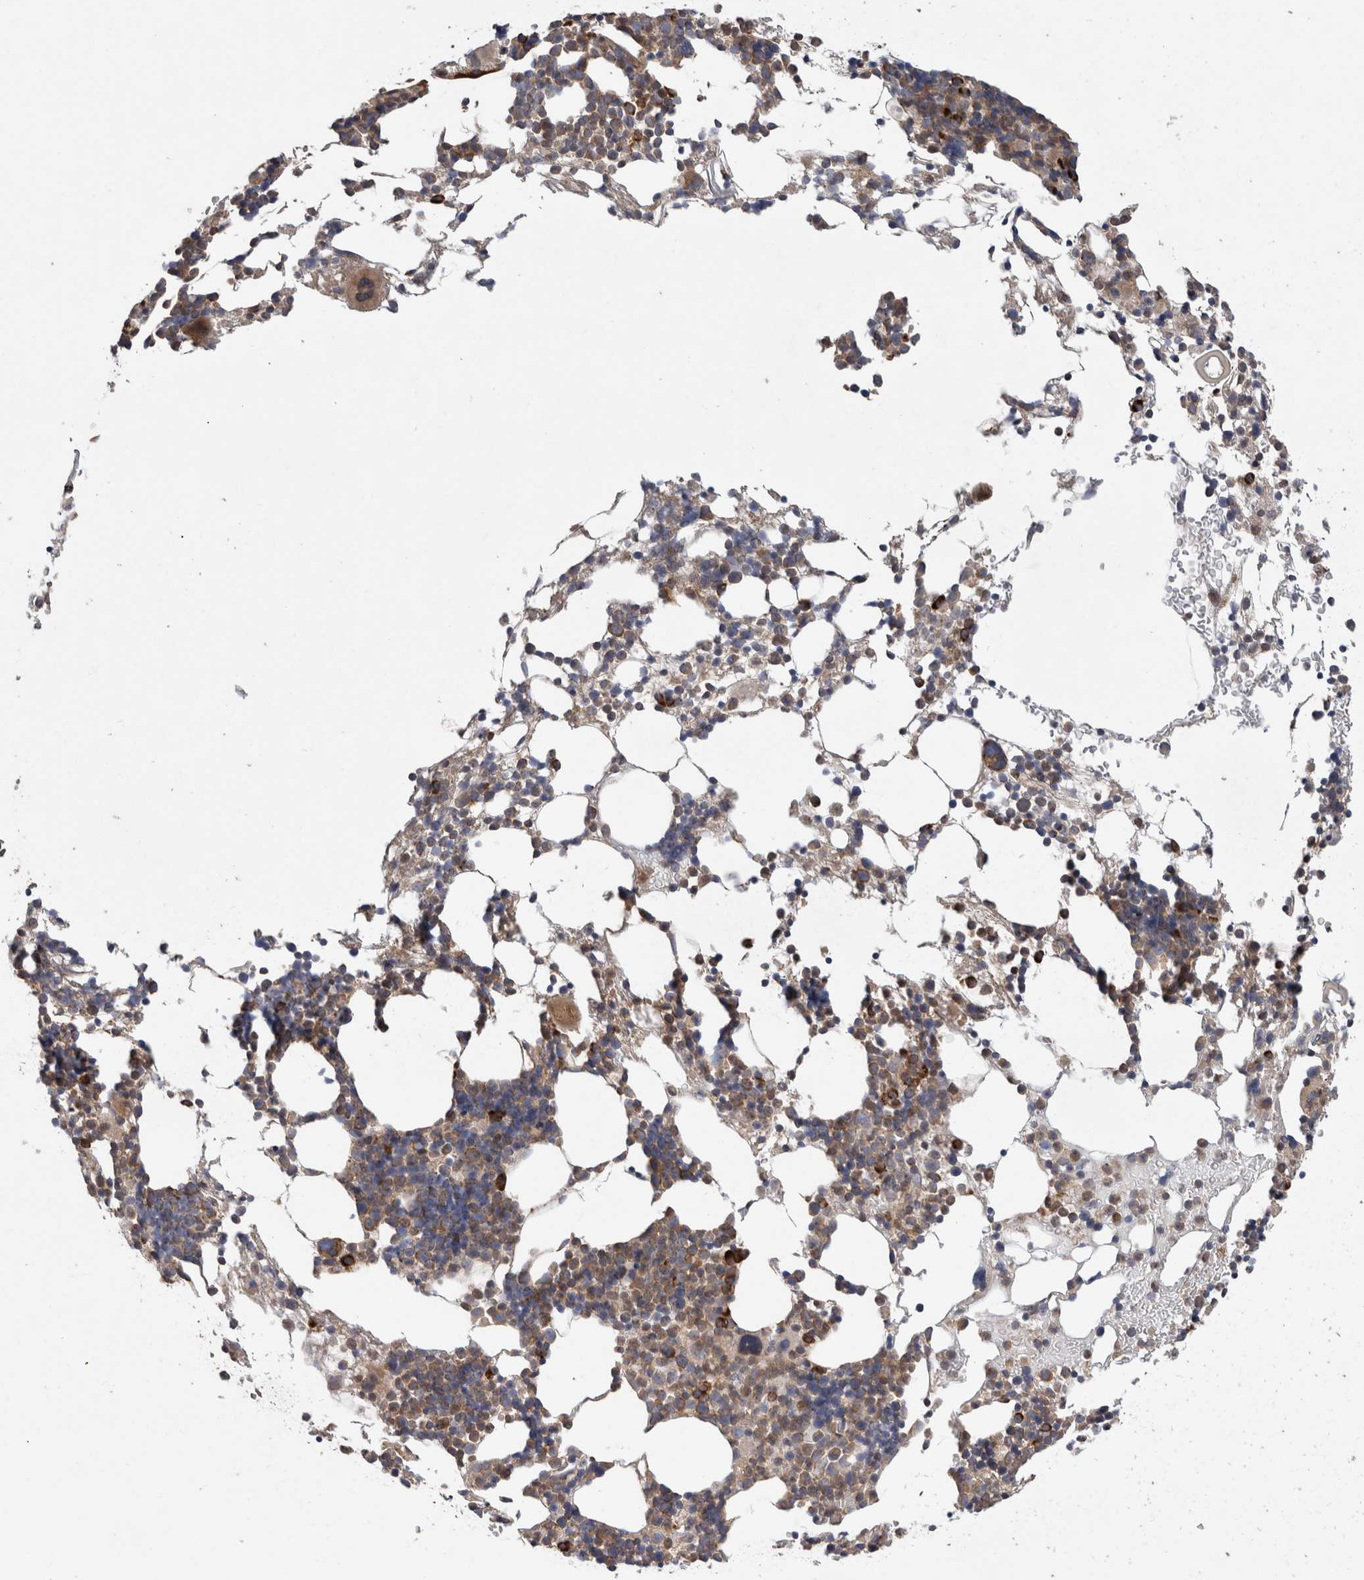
{"staining": {"intensity": "moderate", "quantity": "25%-75%", "location": "cytoplasmic/membranous"}, "tissue": "bone marrow", "cell_type": "Hematopoietic cells", "image_type": "normal", "snomed": [{"axis": "morphology", "description": "Normal tissue, NOS"}, {"axis": "morphology", "description": "Inflammation, NOS"}, {"axis": "topography", "description": "Bone marrow"}], "caption": "Immunohistochemical staining of benign bone marrow reveals medium levels of moderate cytoplasmic/membranous staining in about 25%-75% of hematopoietic cells.", "gene": "KIF21B", "patient": {"sex": "male", "age": 44}}